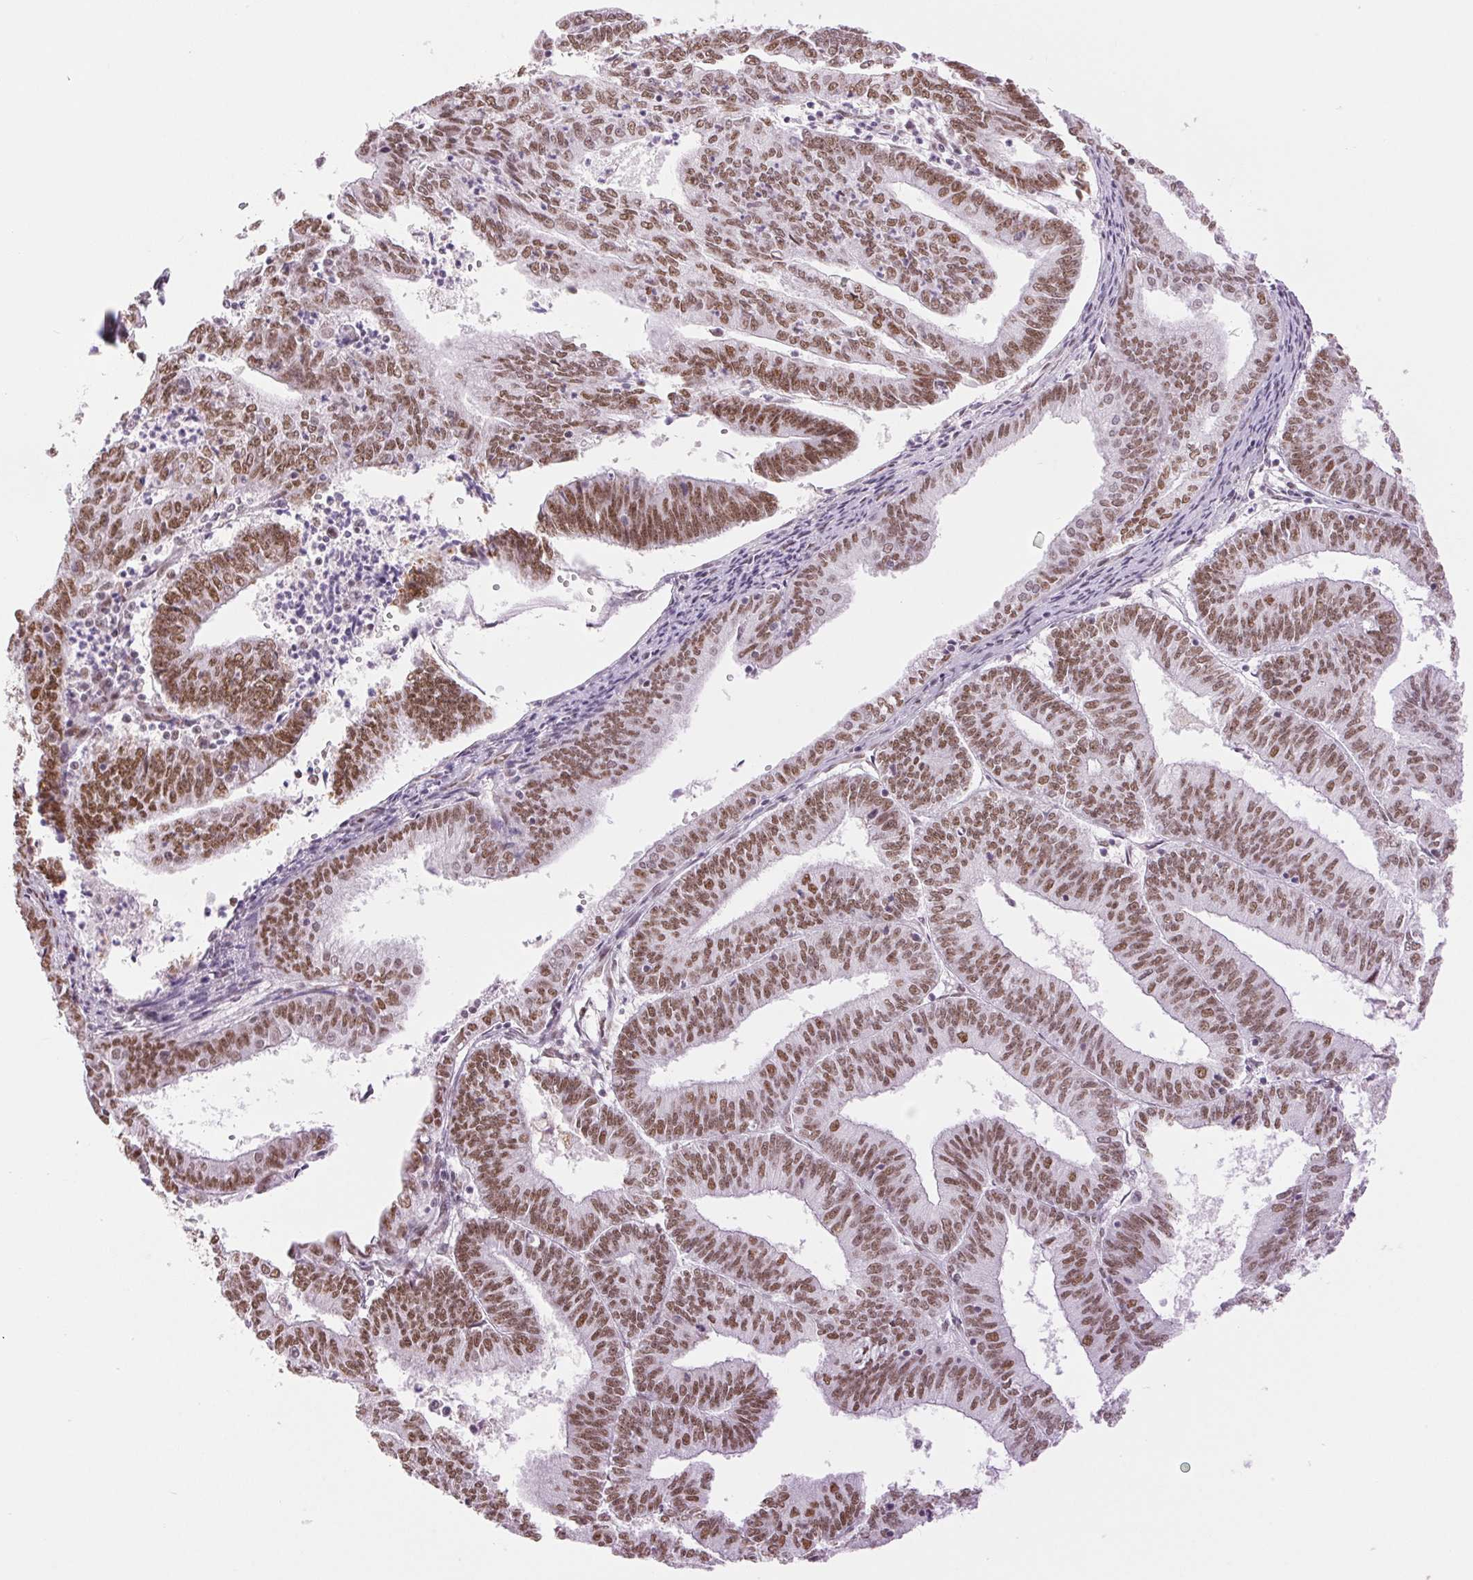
{"staining": {"intensity": "moderate", "quantity": ">75%", "location": "nuclear"}, "tissue": "endometrial cancer", "cell_type": "Tumor cells", "image_type": "cancer", "snomed": [{"axis": "morphology", "description": "Adenocarcinoma, NOS"}, {"axis": "topography", "description": "Endometrium"}], "caption": "A histopathology image showing moderate nuclear expression in about >75% of tumor cells in endometrial cancer (adenocarcinoma), as visualized by brown immunohistochemical staining.", "gene": "ZFR2", "patient": {"sex": "female", "age": 61}}